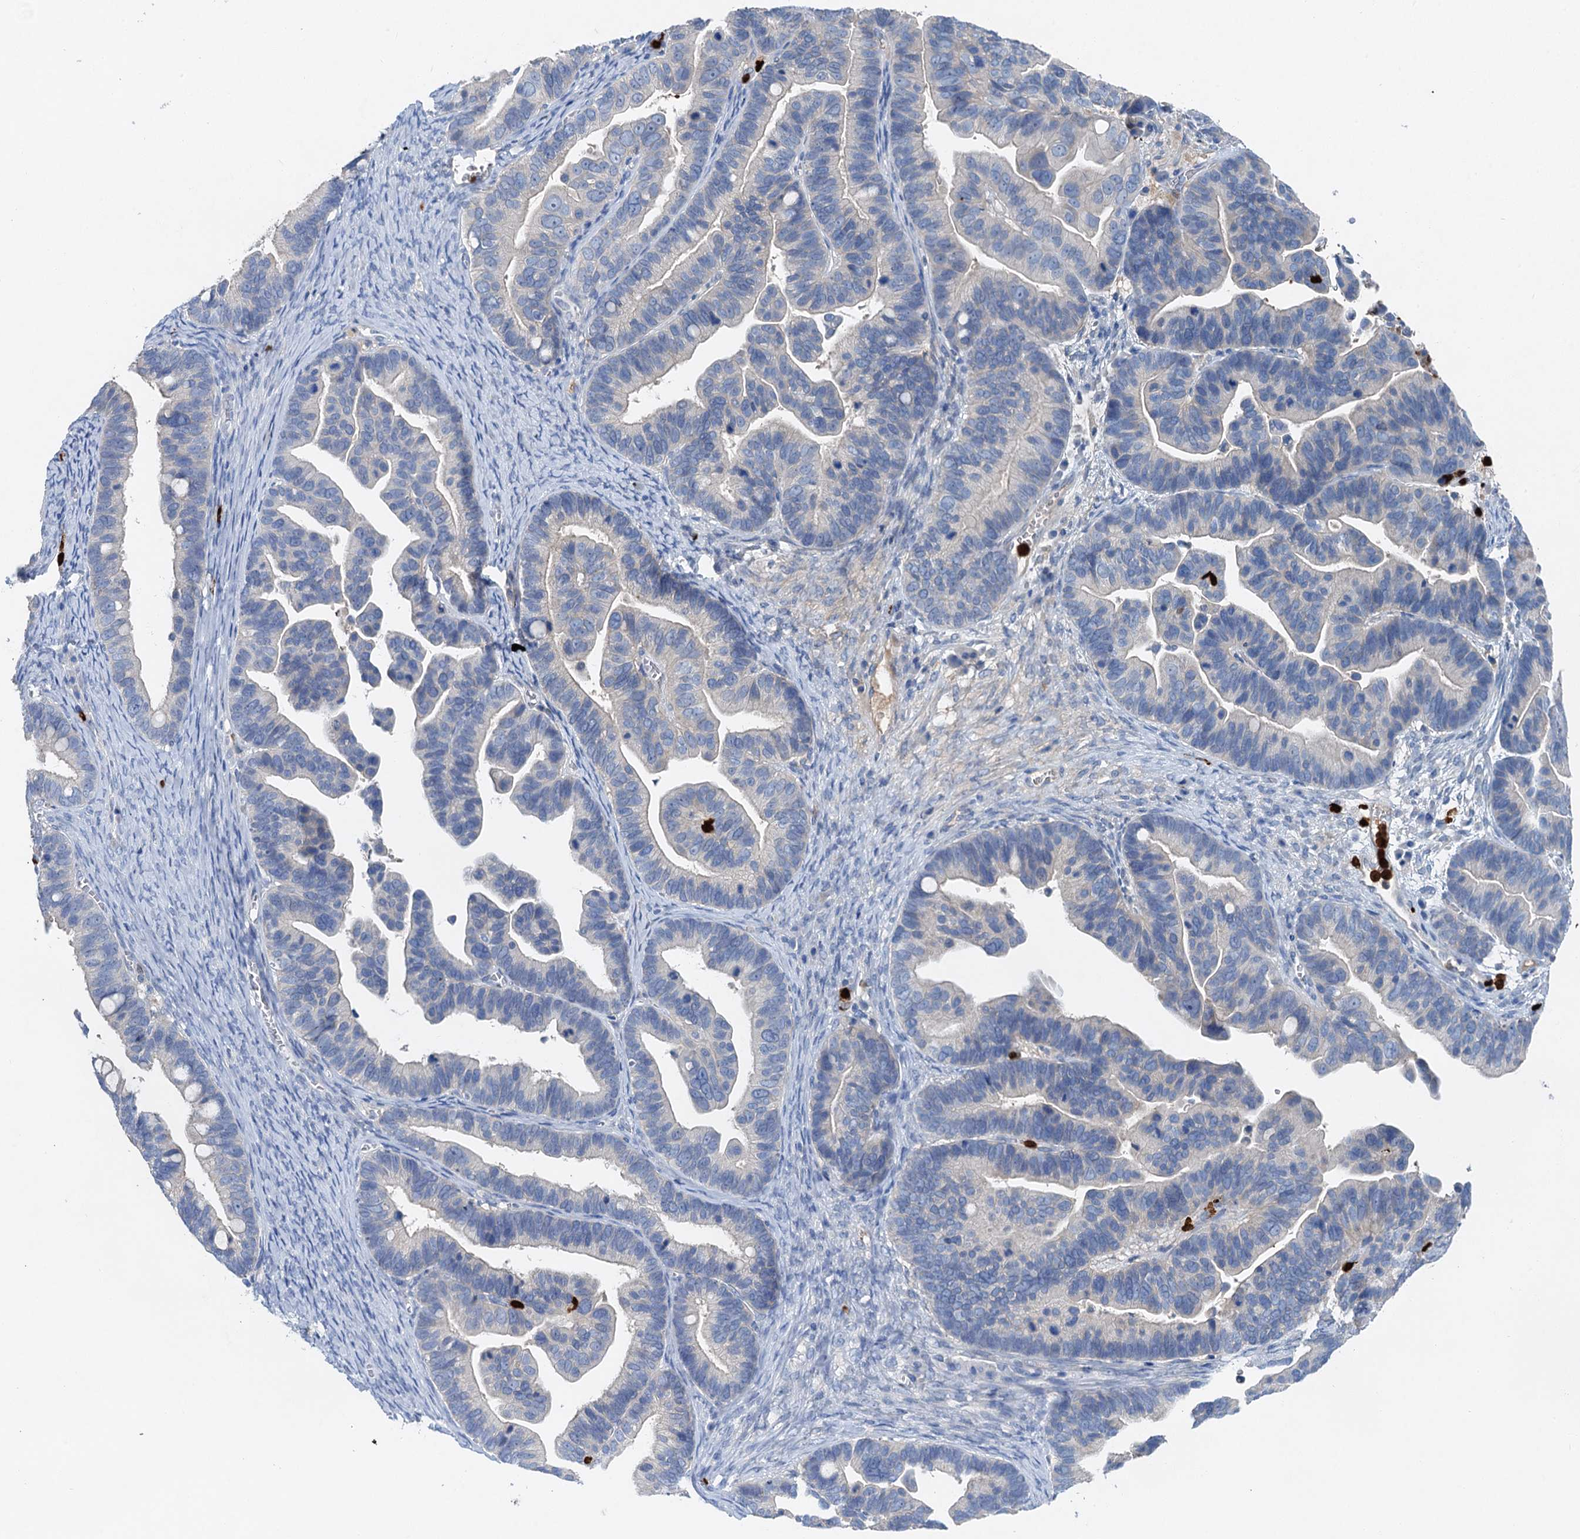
{"staining": {"intensity": "negative", "quantity": "none", "location": "none"}, "tissue": "ovarian cancer", "cell_type": "Tumor cells", "image_type": "cancer", "snomed": [{"axis": "morphology", "description": "Cystadenocarcinoma, serous, NOS"}, {"axis": "topography", "description": "Ovary"}], "caption": "An IHC micrograph of ovarian serous cystadenocarcinoma is shown. There is no staining in tumor cells of ovarian serous cystadenocarcinoma.", "gene": "OTOA", "patient": {"sex": "female", "age": 56}}